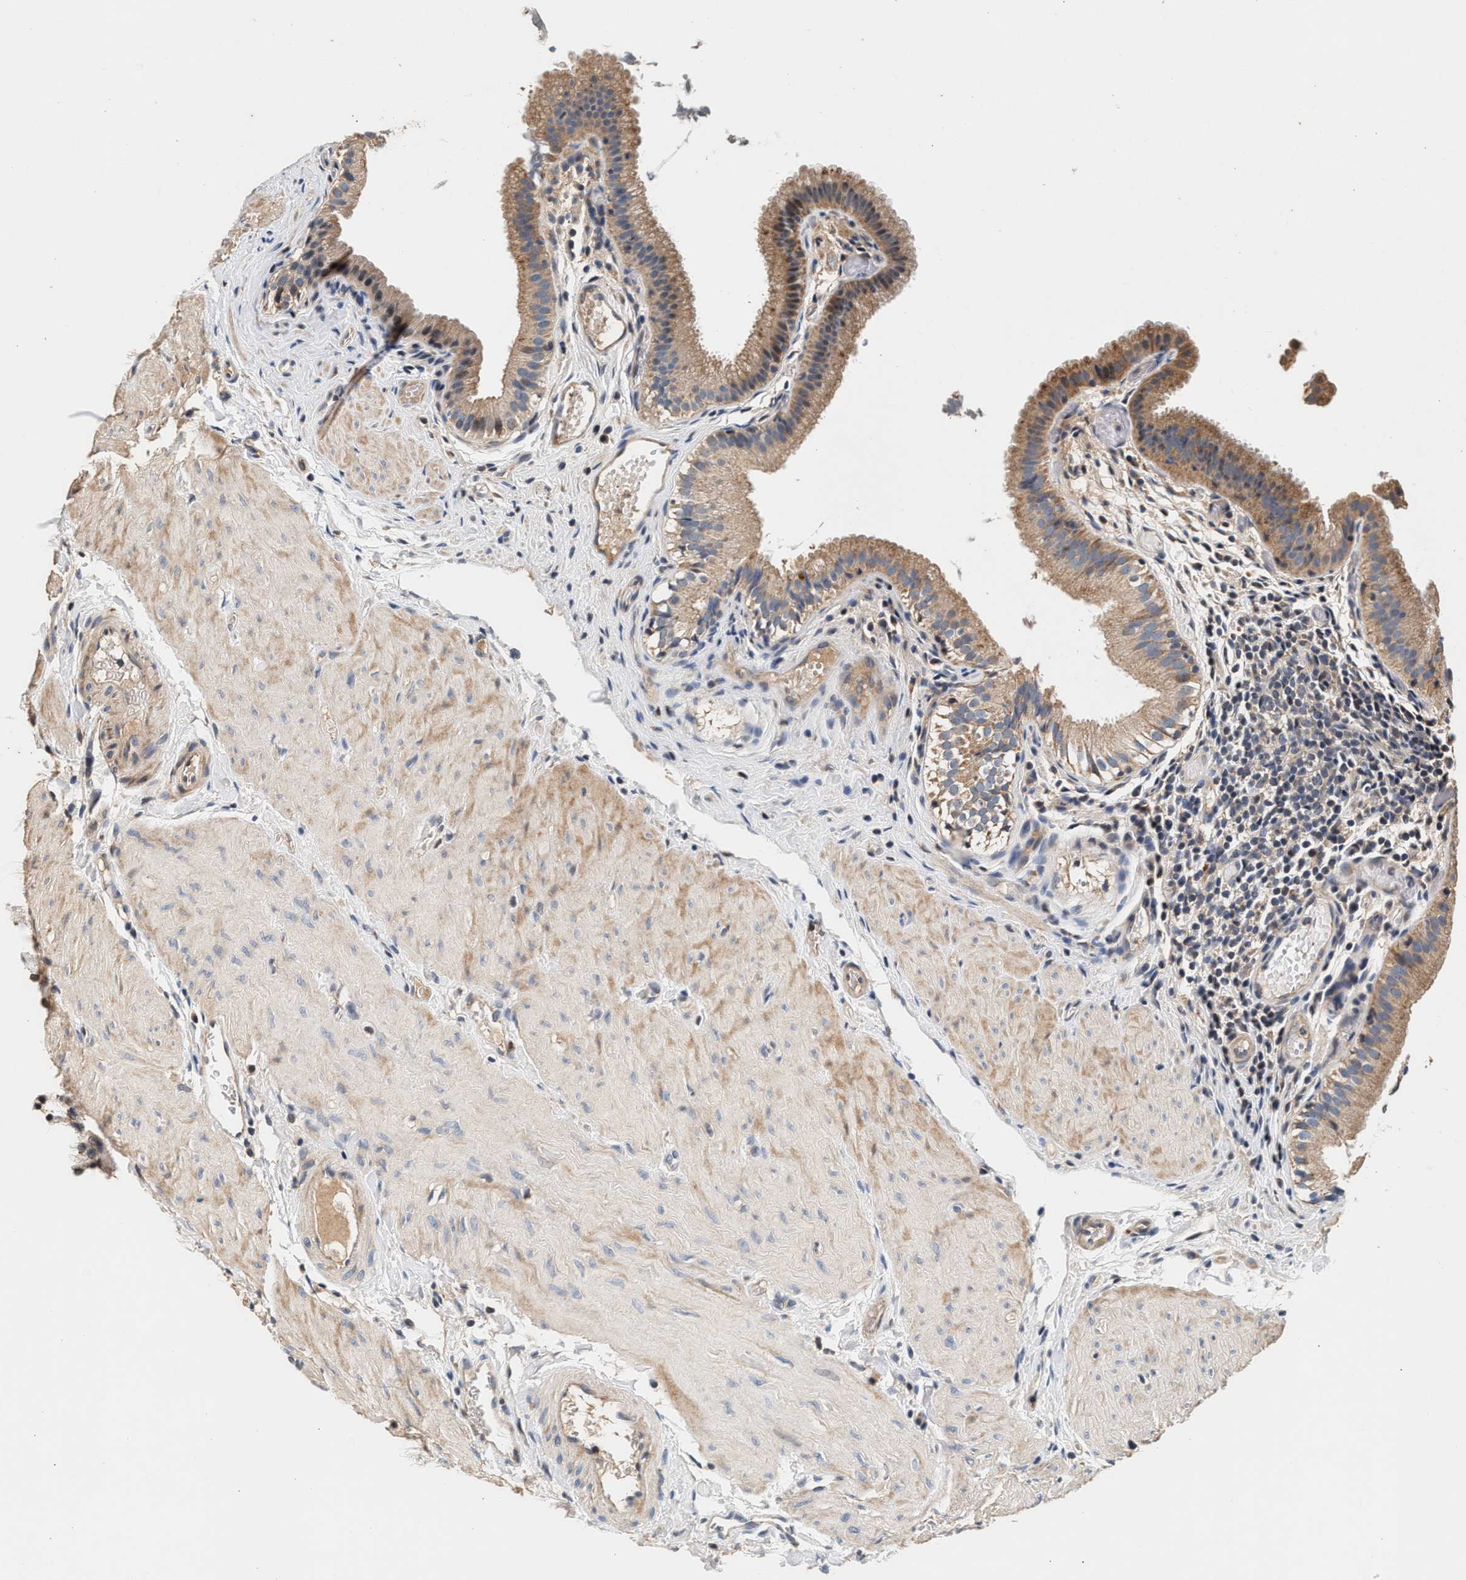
{"staining": {"intensity": "moderate", "quantity": ">75%", "location": "cytoplasmic/membranous"}, "tissue": "gallbladder", "cell_type": "Glandular cells", "image_type": "normal", "snomed": [{"axis": "morphology", "description": "Normal tissue, NOS"}, {"axis": "topography", "description": "Gallbladder"}], "caption": "The histopathology image reveals immunohistochemical staining of unremarkable gallbladder. There is moderate cytoplasmic/membranous staining is present in about >75% of glandular cells. (DAB (3,3'-diaminobenzidine) IHC, brown staining for protein, blue staining for nuclei).", "gene": "PTGR3", "patient": {"sex": "female", "age": 26}}